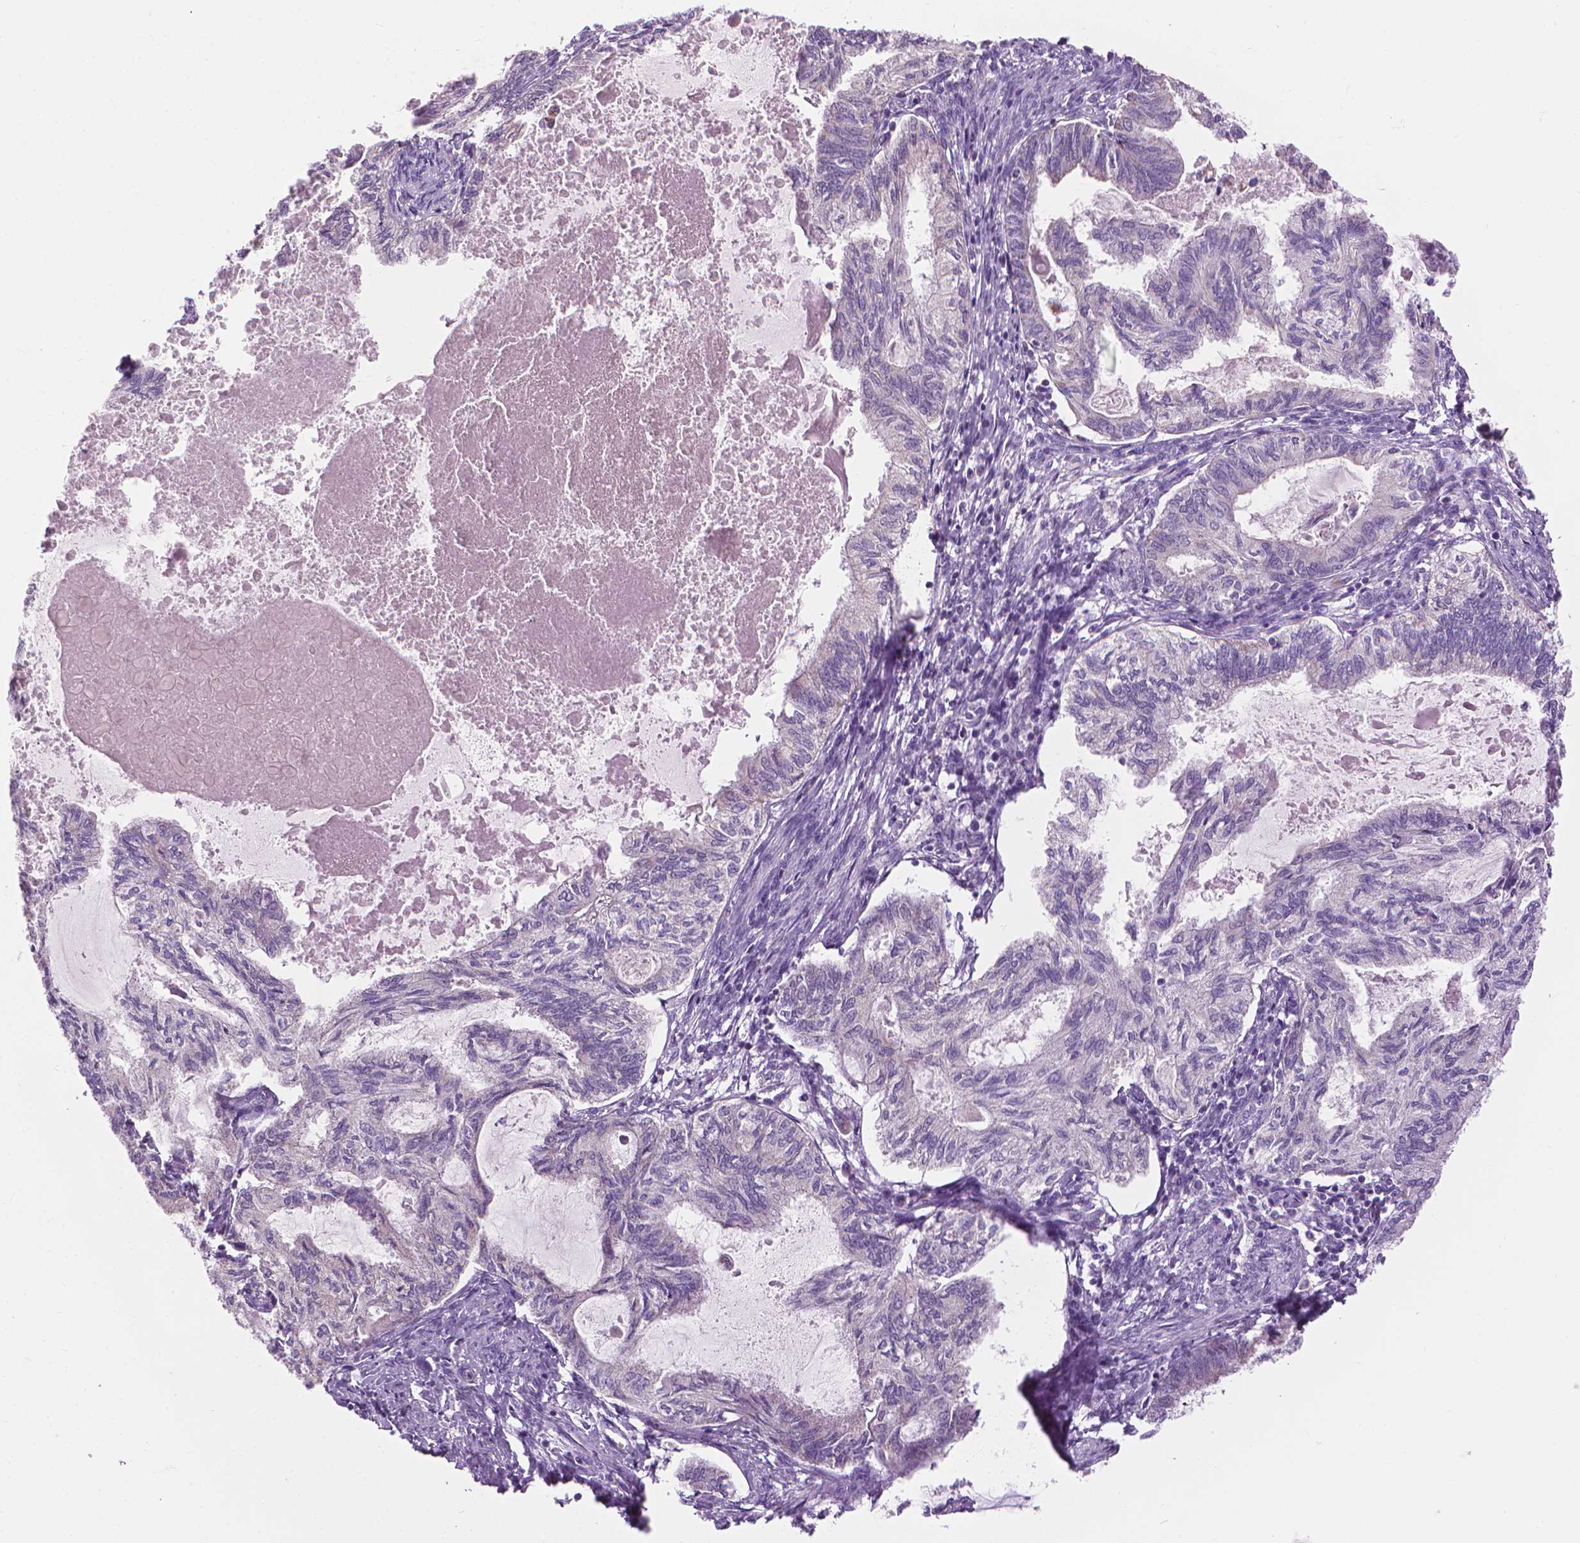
{"staining": {"intensity": "negative", "quantity": "none", "location": "none"}, "tissue": "endometrial cancer", "cell_type": "Tumor cells", "image_type": "cancer", "snomed": [{"axis": "morphology", "description": "Adenocarcinoma, NOS"}, {"axis": "topography", "description": "Endometrium"}], "caption": "This is a image of immunohistochemistry (IHC) staining of adenocarcinoma (endometrial), which shows no staining in tumor cells.", "gene": "CFAP126", "patient": {"sex": "female", "age": 86}}